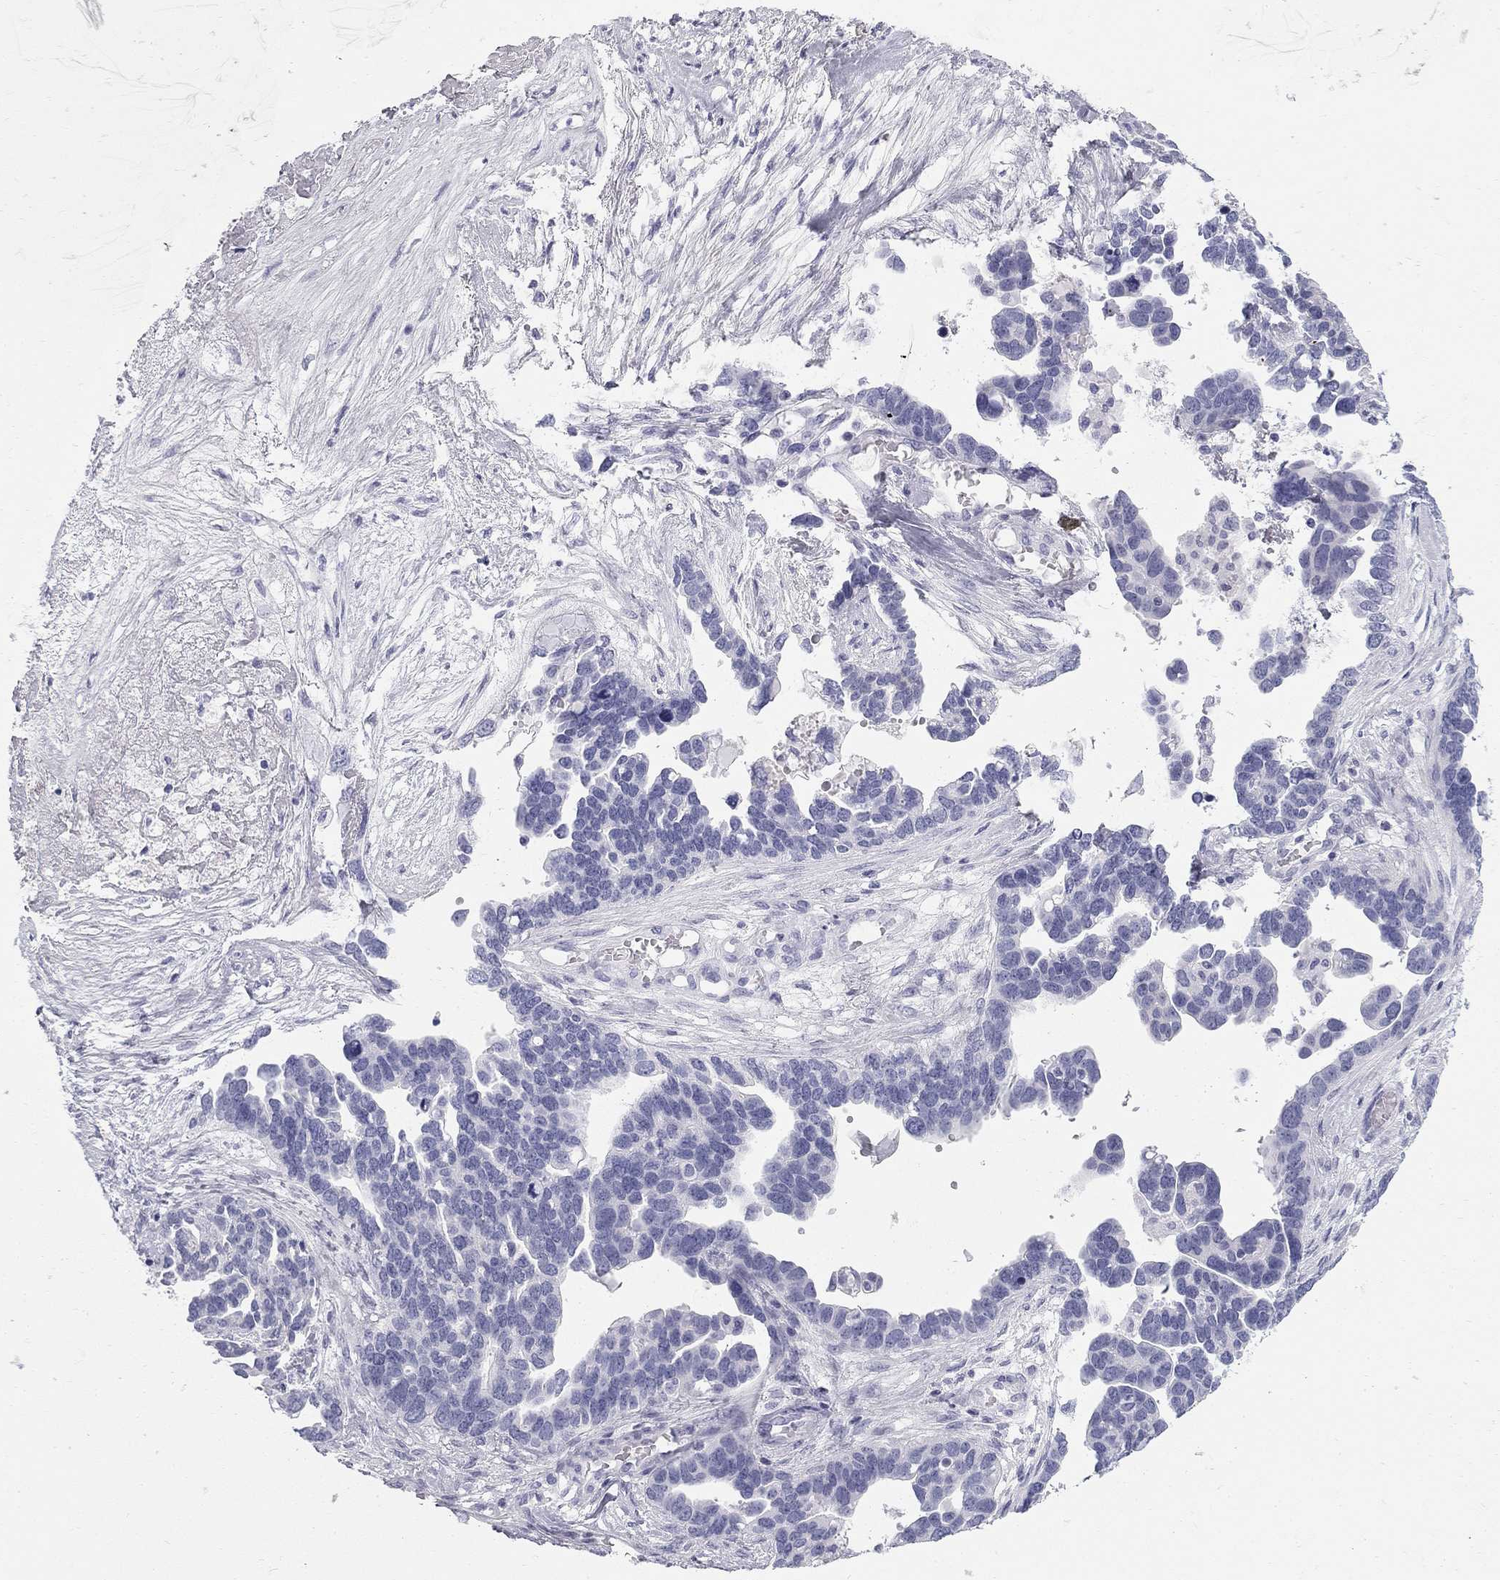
{"staining": {"intensity": "negative", "quantity": "none", "location": "none"}, "tissue": "ovarian cancer", "cell_type": "Tumor cells", "image_type": "cancer", "snomed": [{"axis": "morphology", "description": "Cystadenocarcinoma, serous, NOS"}, {"axis": "topography", "description": "Ovary"}], "caption": "Tumor cells show no significant protein staining in serous cystadenocarcinoma (ovarian). The staining is performed using DAB (3,3'-diaminobenzidine) brown chromogen with nuclei counter-stained in using hematoxylin.", "gene": "SULT2B1", "patient": {"sex": "female", "age": 54}}